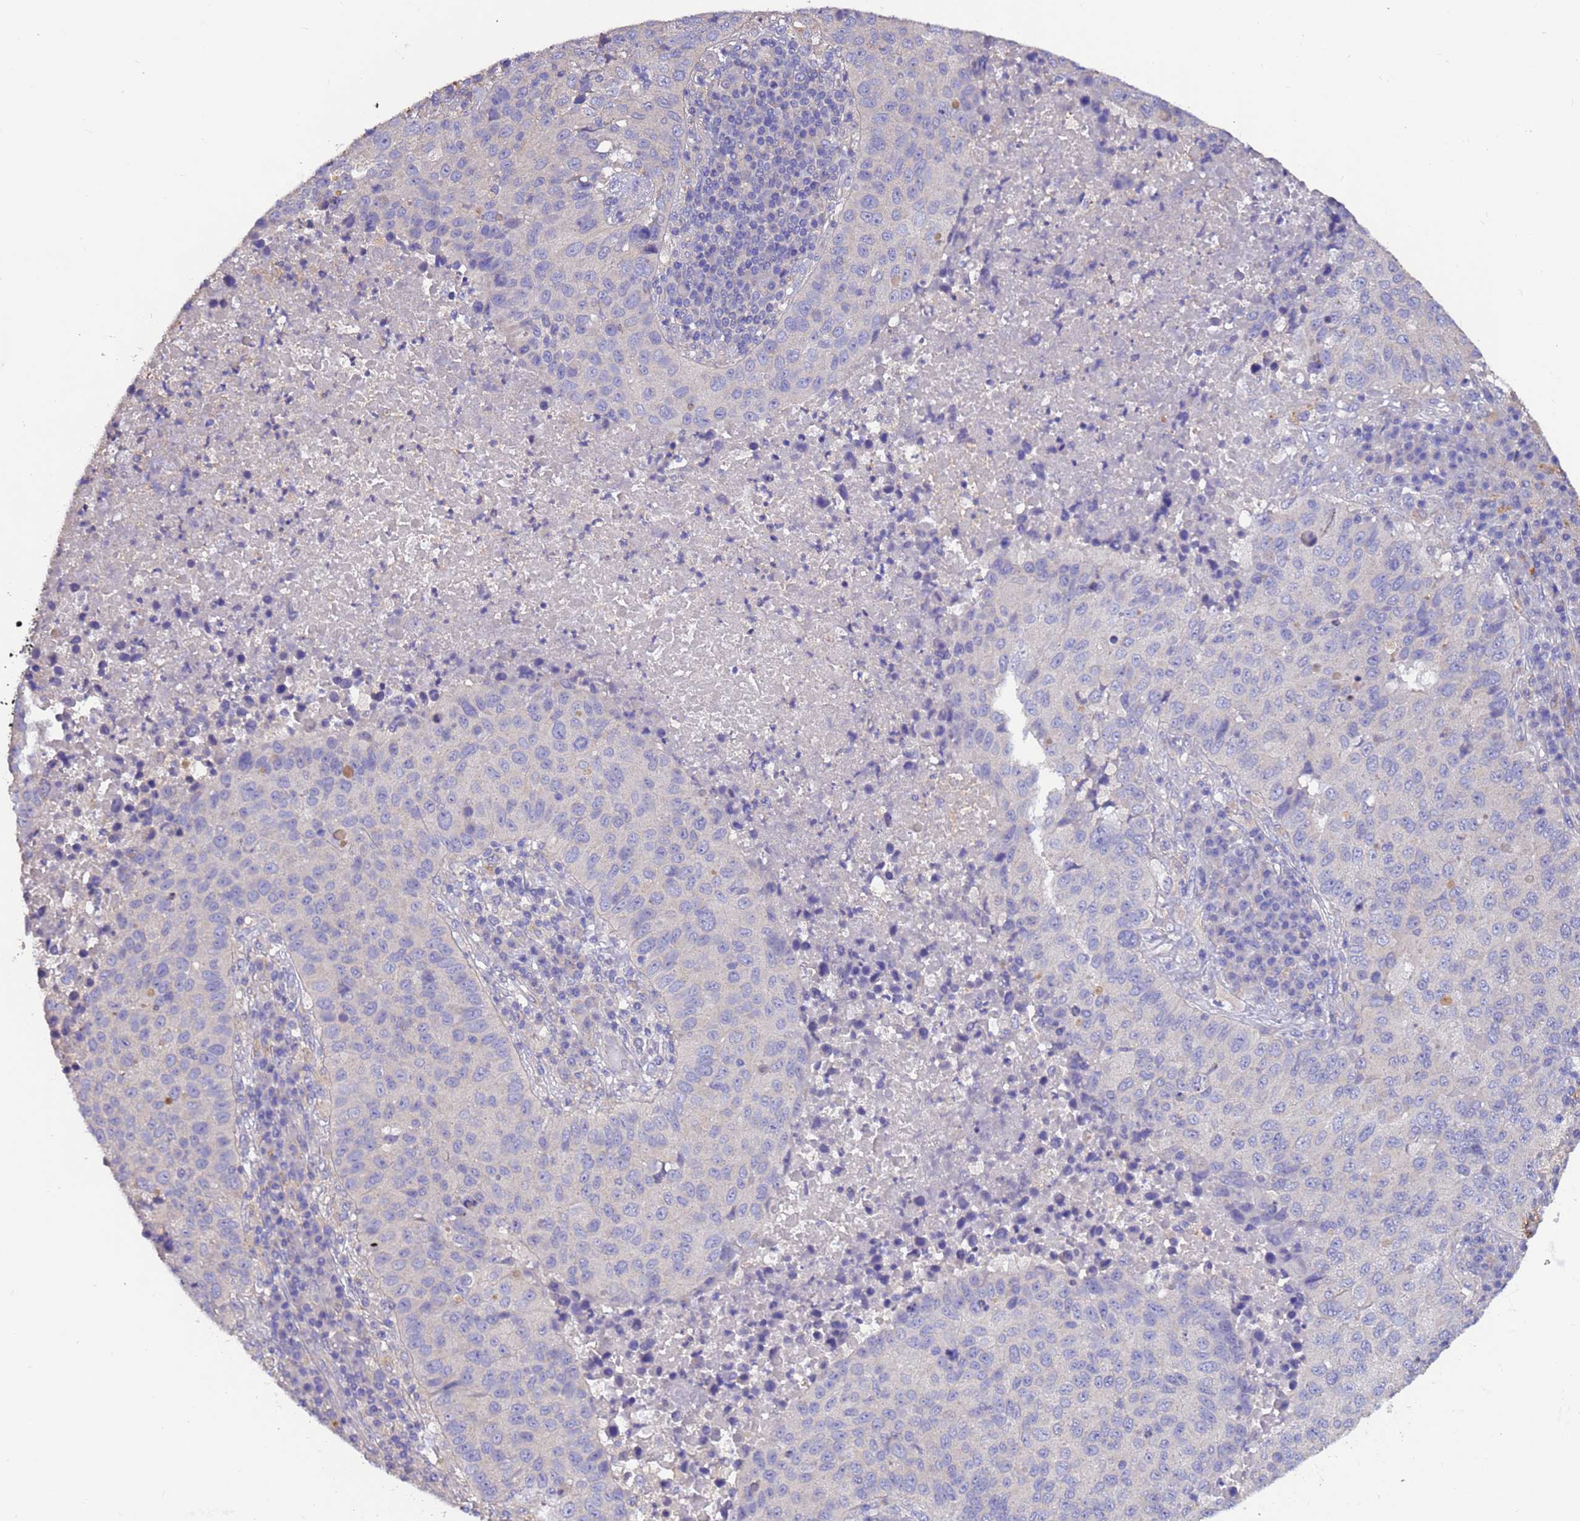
{"staining": {"intensity": "negative", "quantity": "none", "location": "none"}, "tissue": "lung cancer", "cell_type": "Tumor cells", "image_type": "cancer", "snomed": [{"axis": "morphology", "description": "Squamous cell carcinoma, NOS"}, {"axis": "topography", "description": "Lung"}], "caption": "The image reveals no significant positivity in tumor cells of lung cancer. The staining is performed using DAB (3,3'-diaminobenzidine) brown chromogen with nuclei counter-stained in using hematoxylin.", "gene": "SRL", "patient": {"sex": "male", "age": 73}}